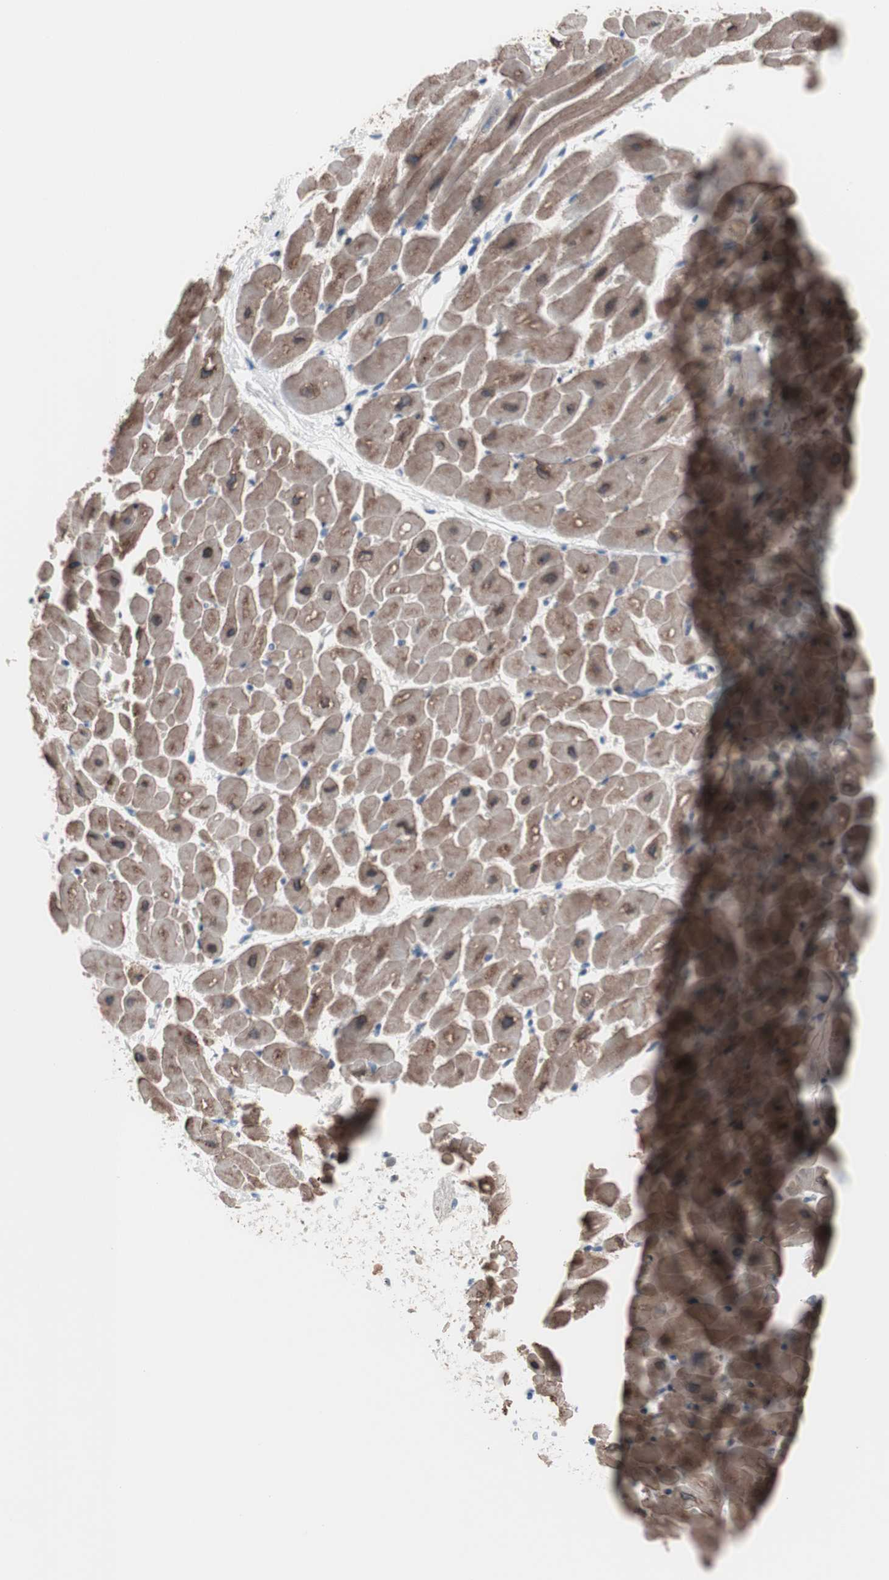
{"staining": {"intensity": "moderate", "quantity": "25%-75%", "location": "cytoplasmic/membranous,nuclear"}, "tissue": "heart muscle", "cell_type": "Cardiomyocytes", "image_type": "normal", "snomed": [{"axis": "morphology", "description": "Normal tissue, NOS"}, {"axis": "topography", "description": "Heart"}], "caption": "Moderate cytoplasmic/membranous,nuclear positivity is present in about 25%-75% of cardiomyocytes in benign heart muscle. The staining was performed using DAB to visualize the protein expression in brown, while the nuclei were stained in blue with hematoxylin (Magnification: 20x).", "gene": "ULBP1", "patient": {"sex": "male", "age": 45}}